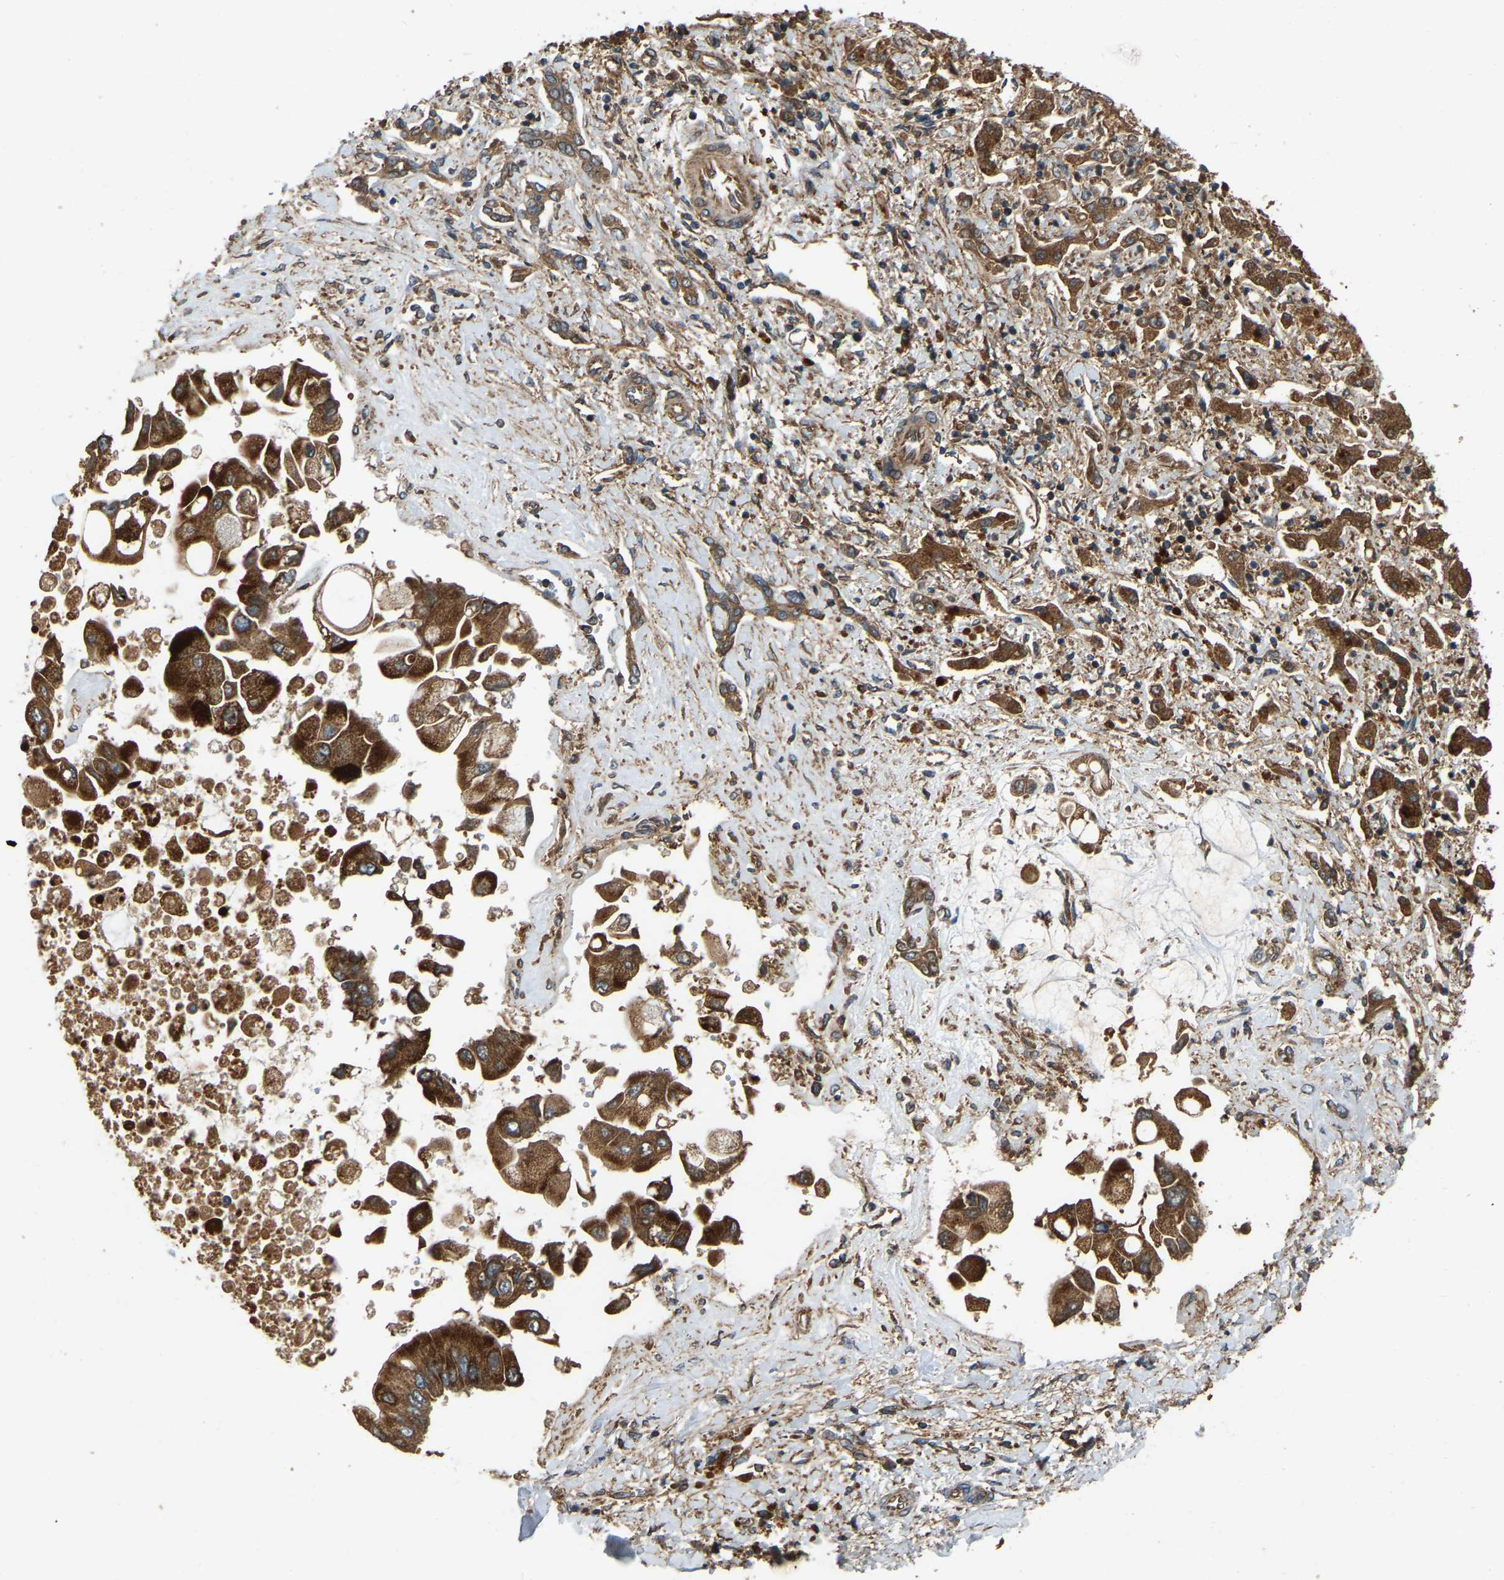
{"staining": {"intensity": "strong", "quantity": ">75%", "location": "cytoplasmic/membranous"}, "tissue": "liver cancer", "cell_type": "Tumor cells", "image_type": "cancer", "snomed": [{"axis": "morphology", "description": "Cholangiocarcinoma"}, {"axis": "topography", "description": "Liver"}], "caption": "The photomicrograph demonstrates staining of liver cancer (cholangiocarcinoma), revealing strong cytoplasmic/membranous protein expression (brown color) within tumor cells.", "gene": "SAMD9L", "patient": {"sex": "male", "age": 50}}